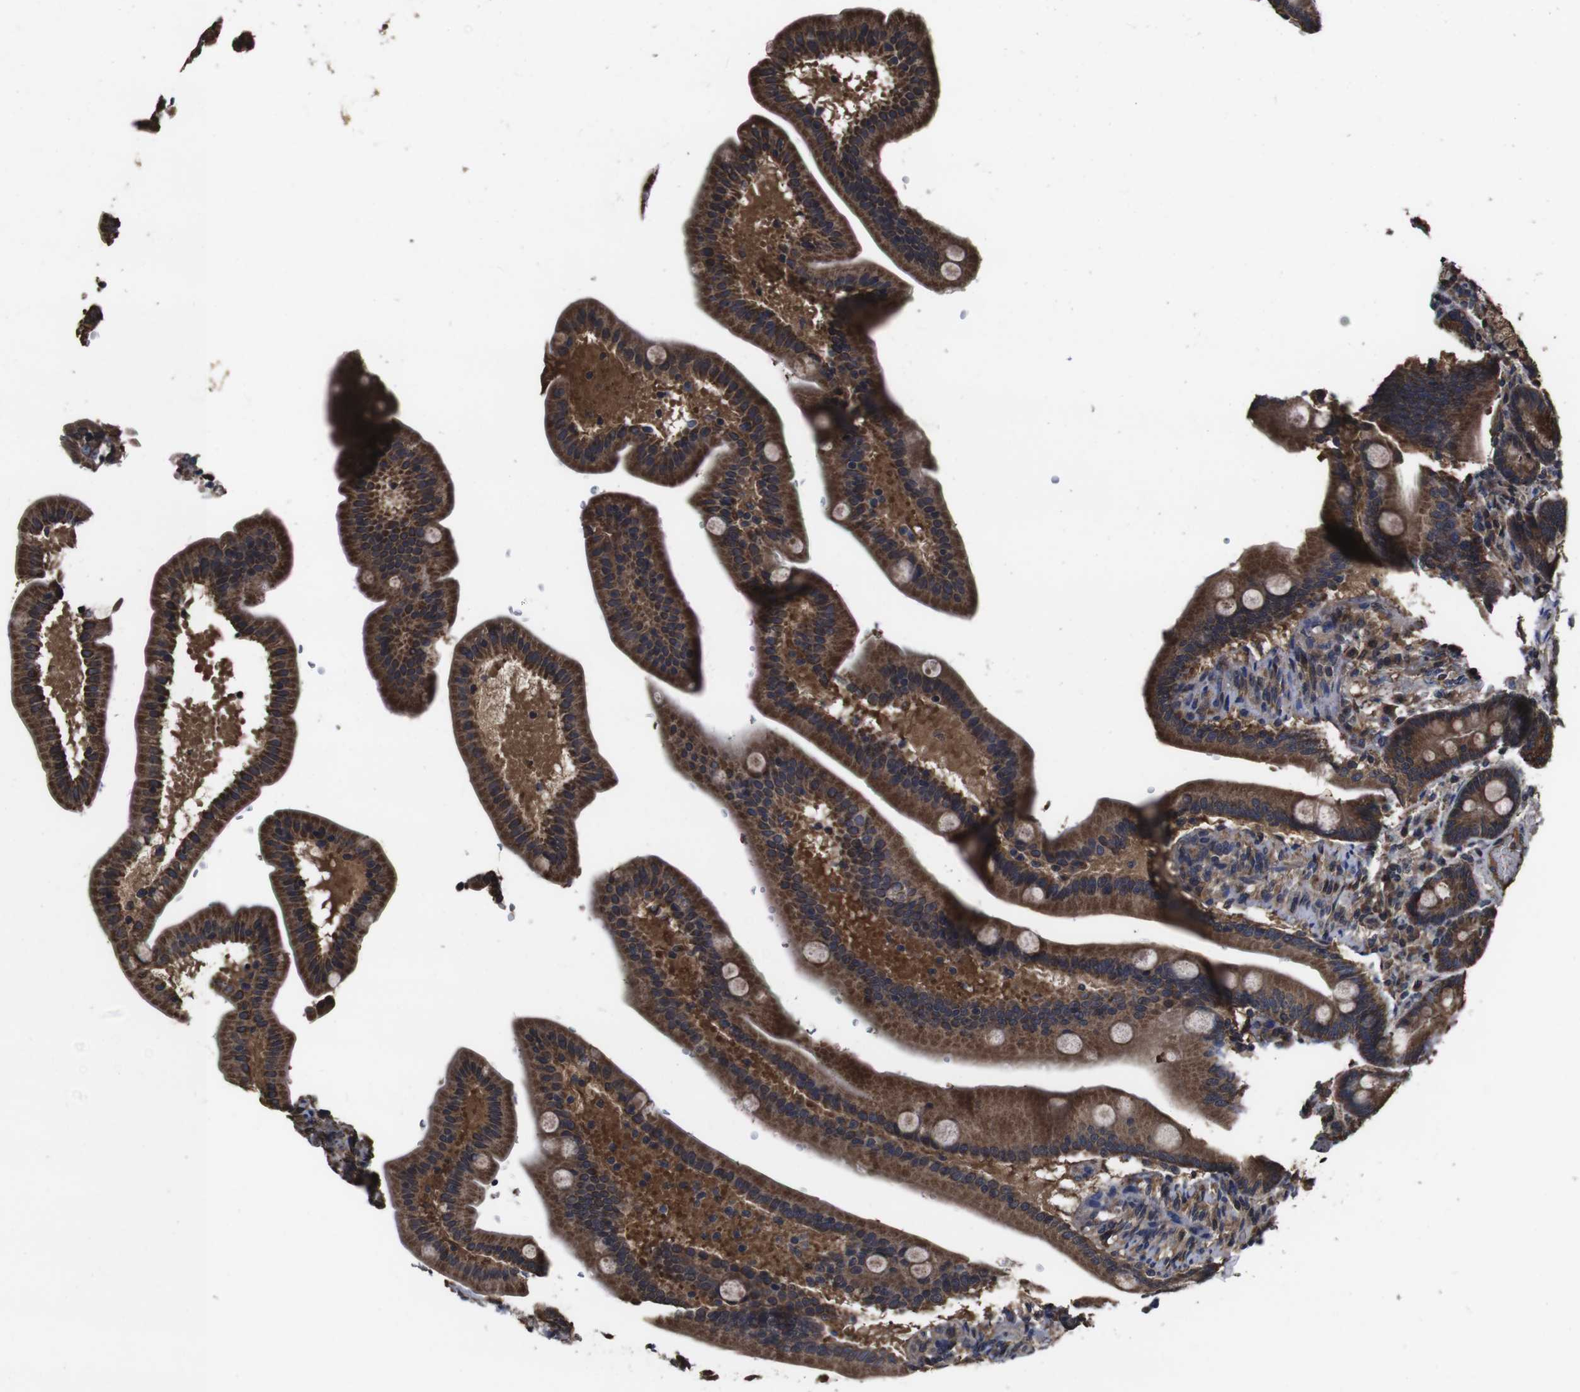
{"staining": {"intensity": "strong", "quantity": ">75%", "location": "cytoplasmic/membranous"}, "tissue": "duodenum", "cell_type": "Glandular cells", "image_type": "normal", "snomed": [{"axis": "morphology", "description": "Normal tissue, NOS"}, {"axis": "topography", "description": "Duodenum"}], "caption": "Unremarkable duodenum was stained to show a protein in brown. There is high levels of strong cytoplasmic/membranous positivity in approximately >75% of glandular cells. (Stains: DAB (3,3'-diaminobenzidine) in brown, nuclei in blue, Microscopy: brightfield microscopy at high magnification).", "gene": "CXCL11", "patient": {"sex": "male", "age": 54}}